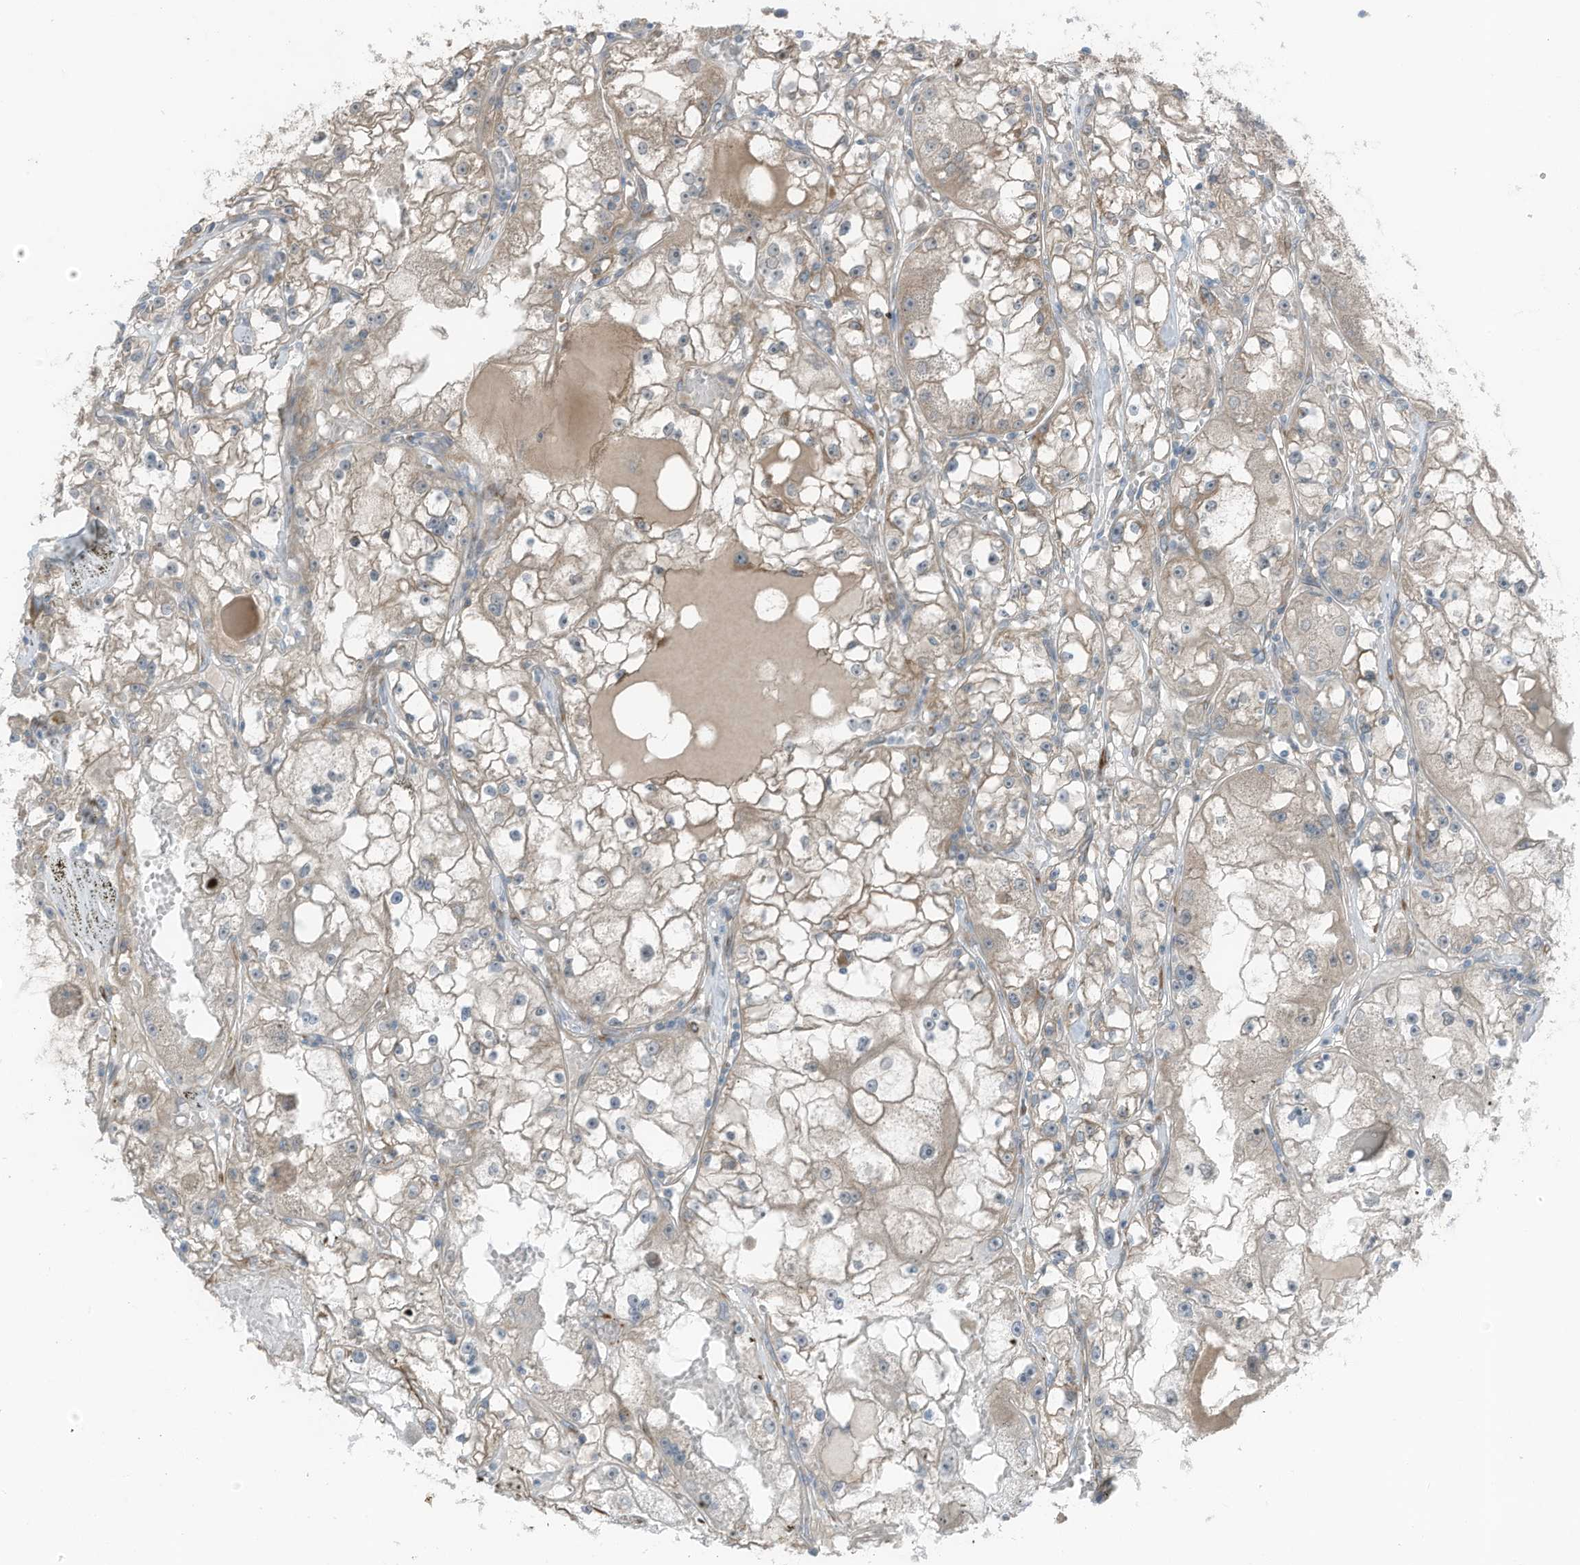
{"staining": {"intensity": "weak", "quantity": "25%-75%", "location": "cytoplasmic/membranous"}, "tissue": "renal cancer", "cell_type": "Tumor cells", "image_type": "cancer", "snomed": [{"axis": "morphology", "description": "Adenocarcinoma, NOS"}, {"axis": "topography", "description": "Kidney"}], "caption": "Immunohistochemistry (IHC) micrograph of renal cancer (adenocarcinoma) stained for a protein (brown), which exhibits low levels of weak cytoplasmic/membranous expression in about 25%-75% of tumor cells.", "gene": "ARHGEF33", "patient": {"sex": "male", "age": 56}}